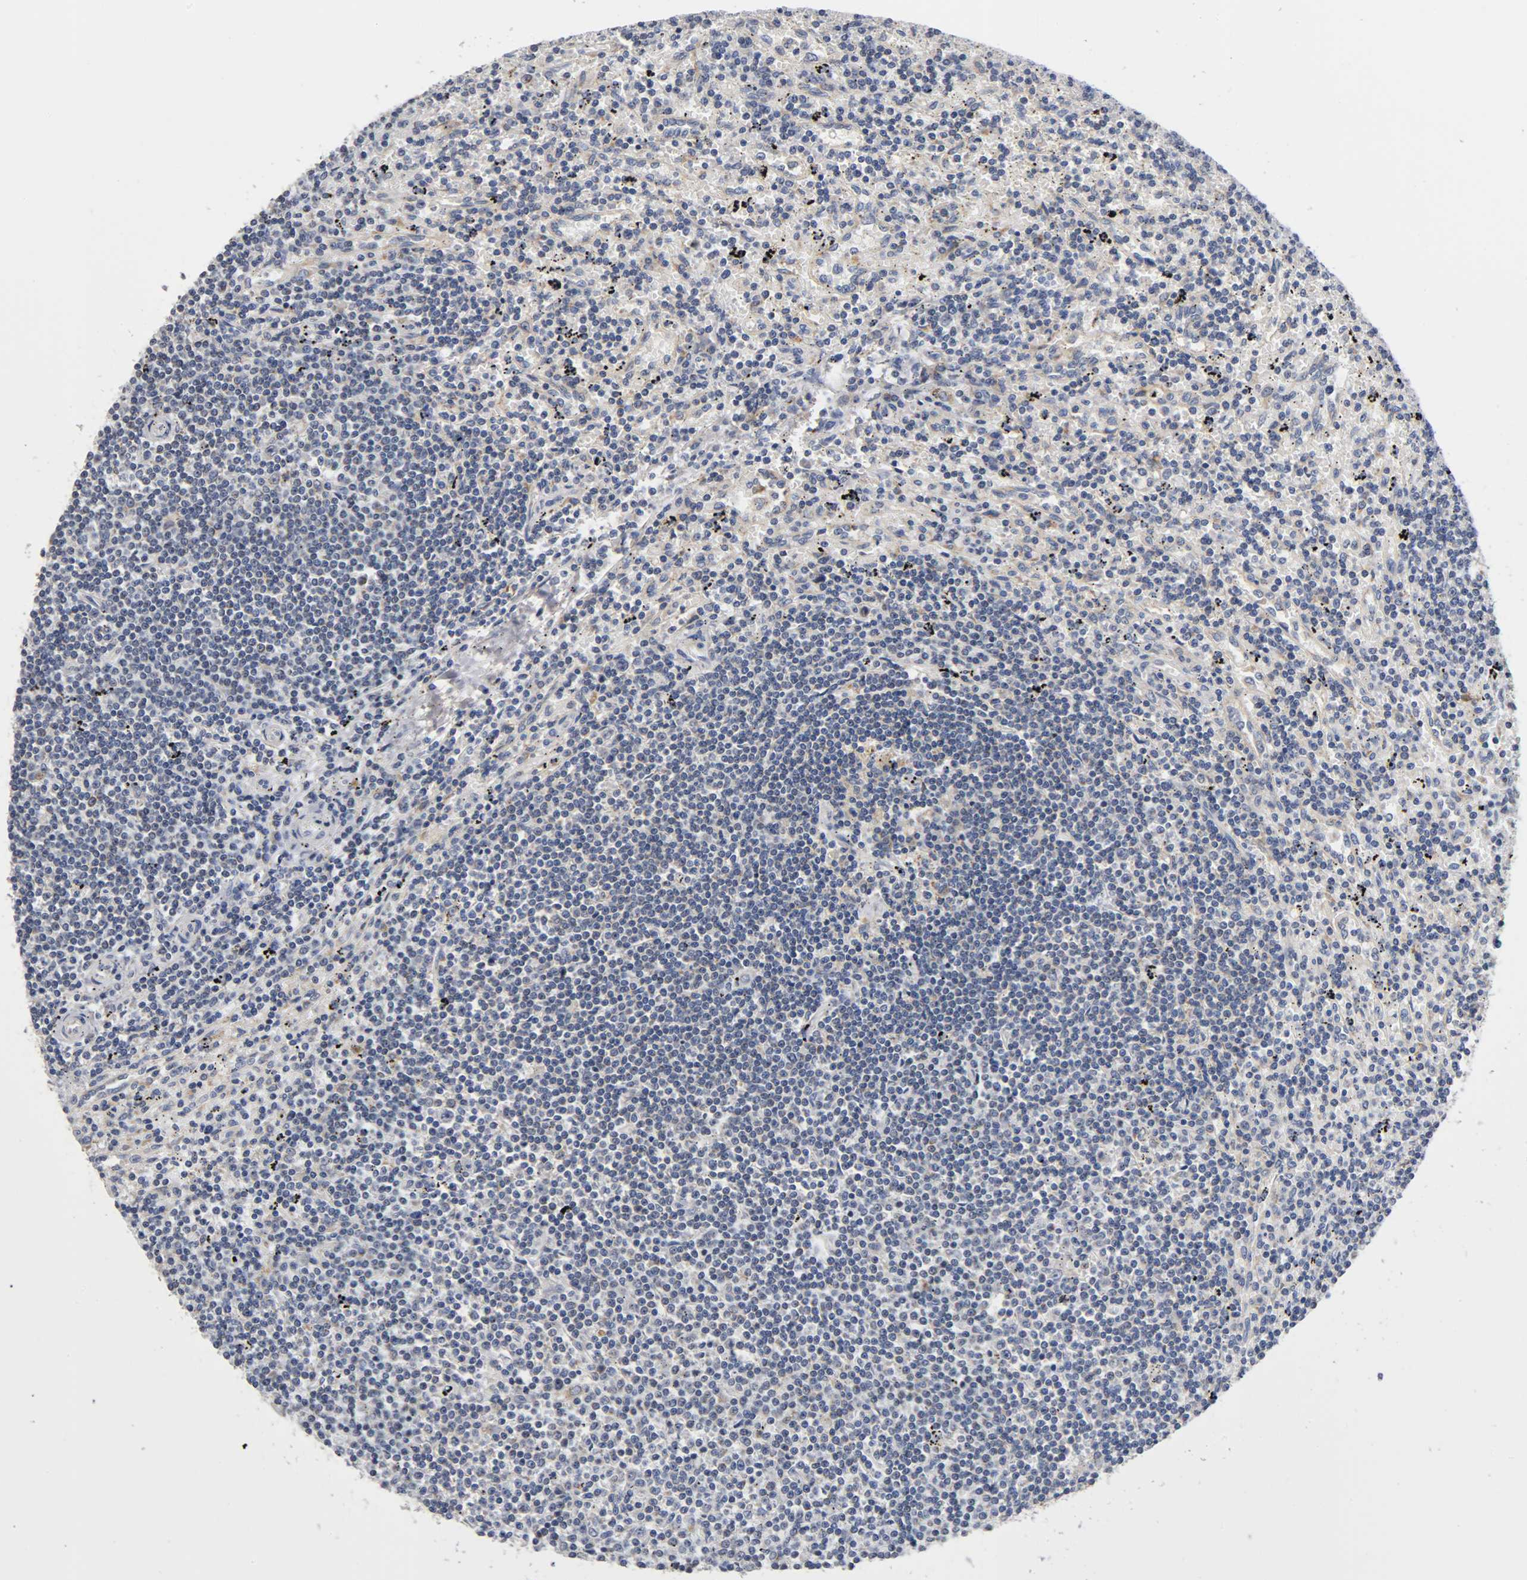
{"staining": {"intensity": "negative", "quantity": "none", "location": "none"}, "tissue": "lymphoma", "cell_type": "Tumor cells", "image_type": "cancer", "snomed": [{"axis": "morphology", "description": "Malignant lymphoma, non-Hodgkin's type, Low grade"}, {"axis": "topography", "description": "Spleen"}], "caption": "Lymphoma was stained to show a protein in brown. There is no significant expression in tumor cells.", "gene": "PCSK6", "patient": {"sex": "male", "age": 76}}